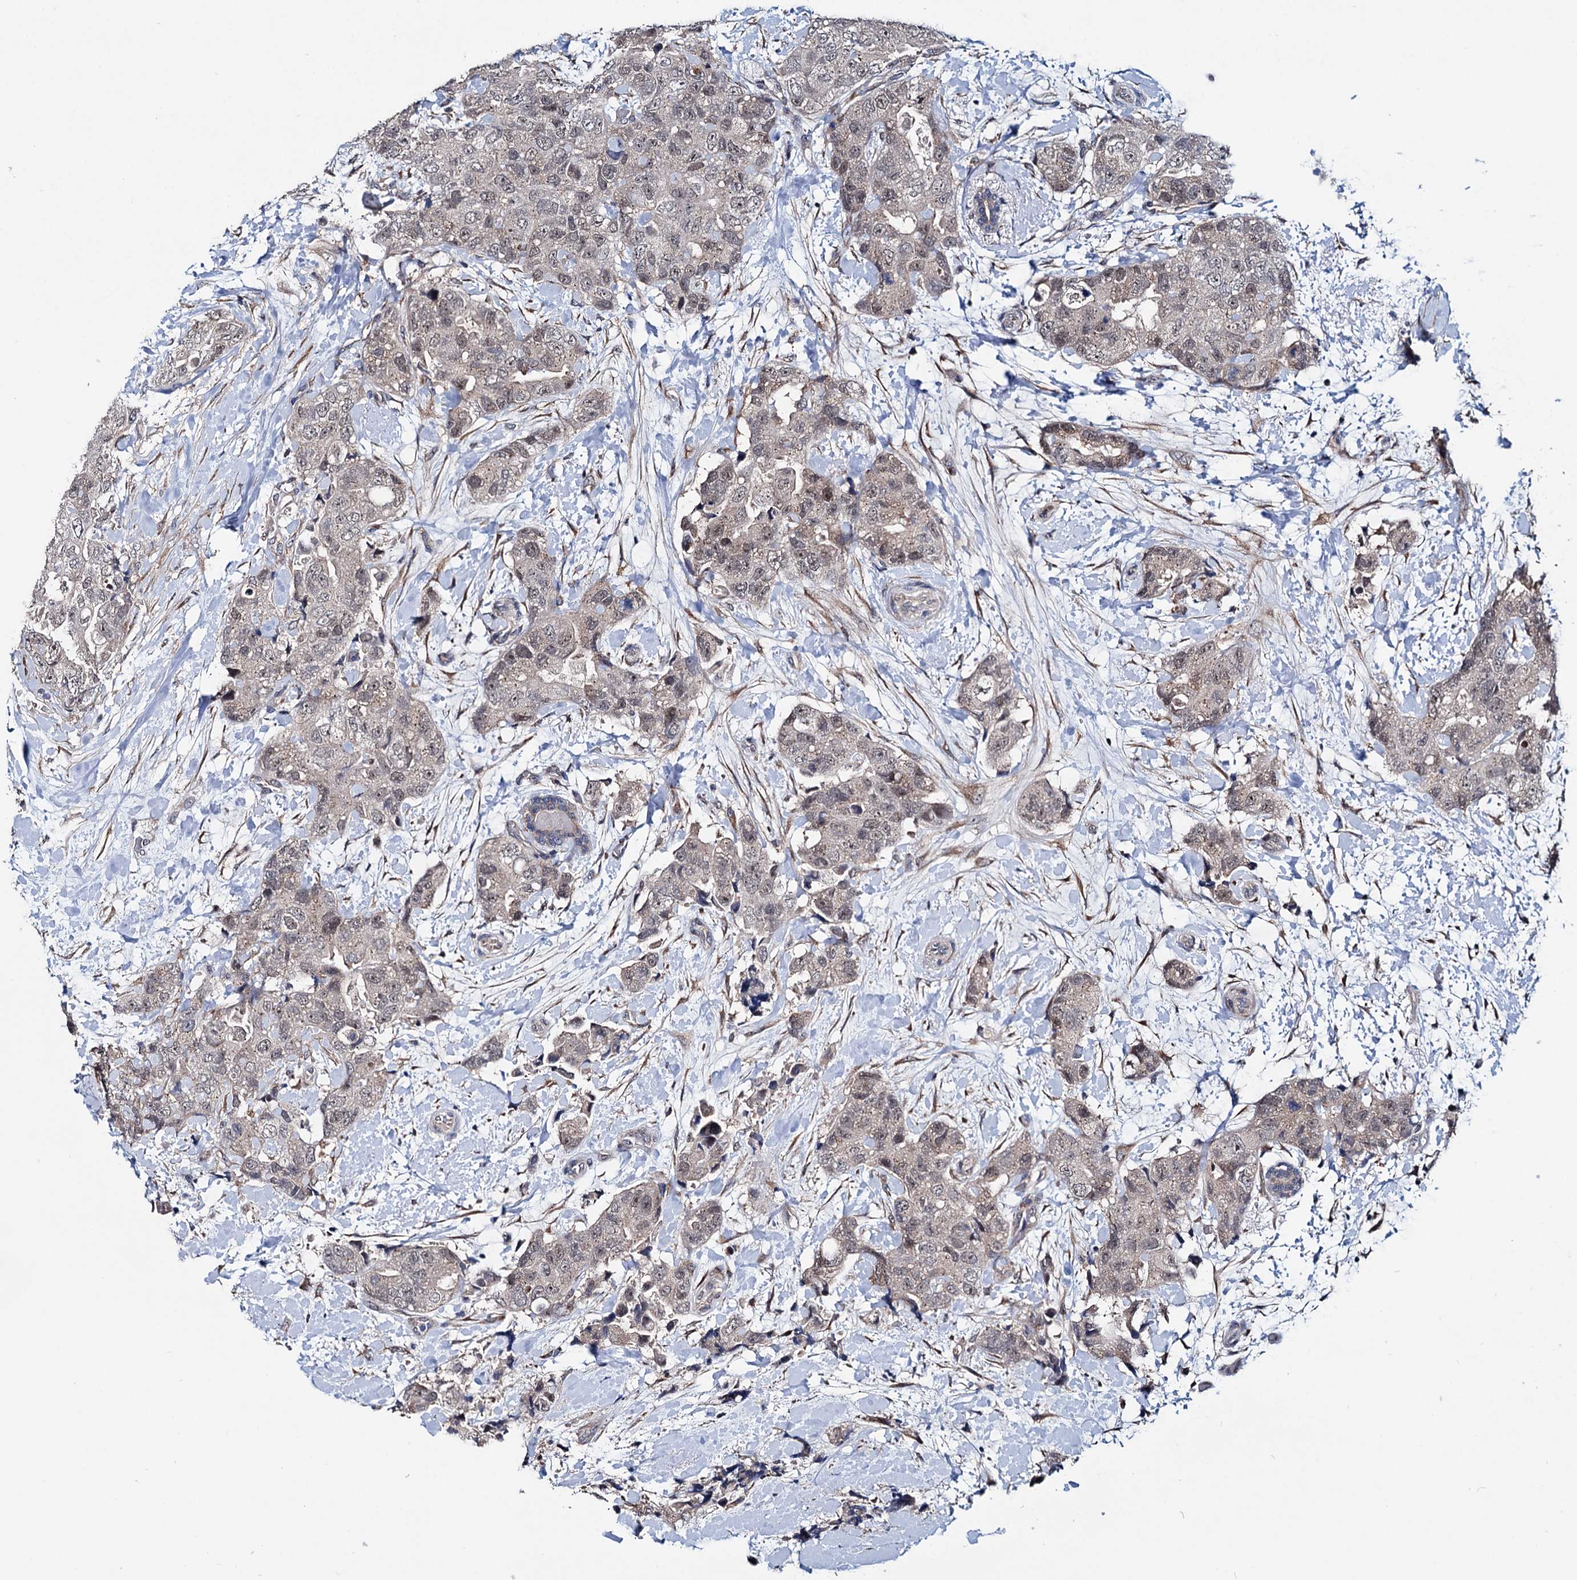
{"staining": {"intensity": "weak", "quantity": "25%-75%", "location": "nuclear"}, "tissue": "breast cancer", "cell_type": "Tumor cells", "image_type": "cancer", "snomed": [{"axis": "morphology", "description": "Duct carcinoma"}, {"axis": "topography", "description": "Breast"}], "caption": "Invasive ductal carcinoma (breast) stained with a protein marker demonstrates weak staining in tumor cells.", "gene": "EYA4", "patient": {"sex": "female", "age": 62}}